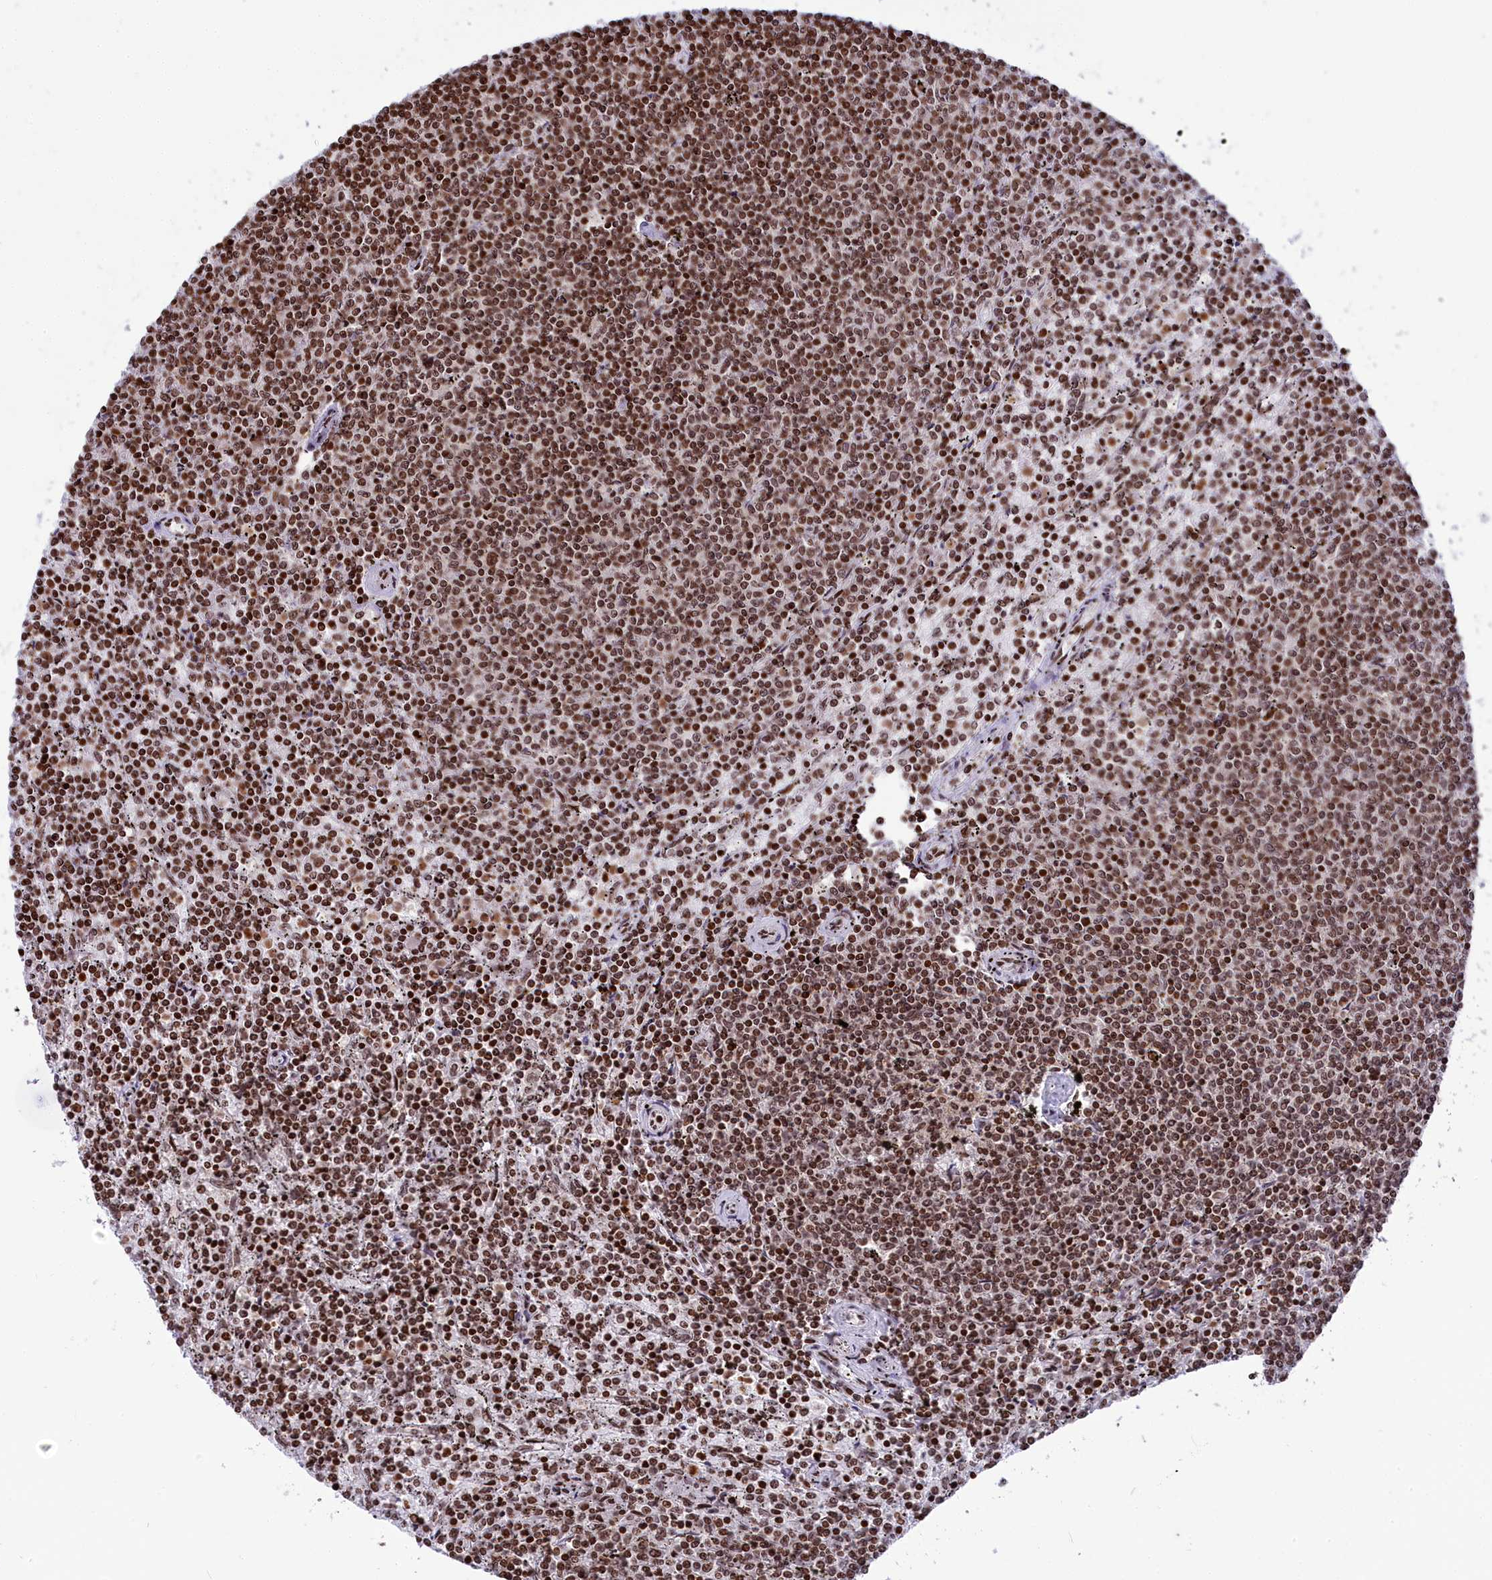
{"staining": {"intensity": "moderate", "quantity": ">75%", "location": "nuclear"}, "tissue": "lymphoma", "cell_type": "Tumor cells", "image_type": "cancer", "snomed": [{"axis": "morphology", "description": "Malignant lymphoma, non-Hodgkin's type, Low grade"}, {"axis": "topography", "description": "Spleen"}], "caption": "Lymphoma was stained to show a protein in brown. There is medium levels of moderate nuclear expression in about >75% of tumor cells.", "gene": "TET2", "patient": {"sex": "female", "age": 50}}